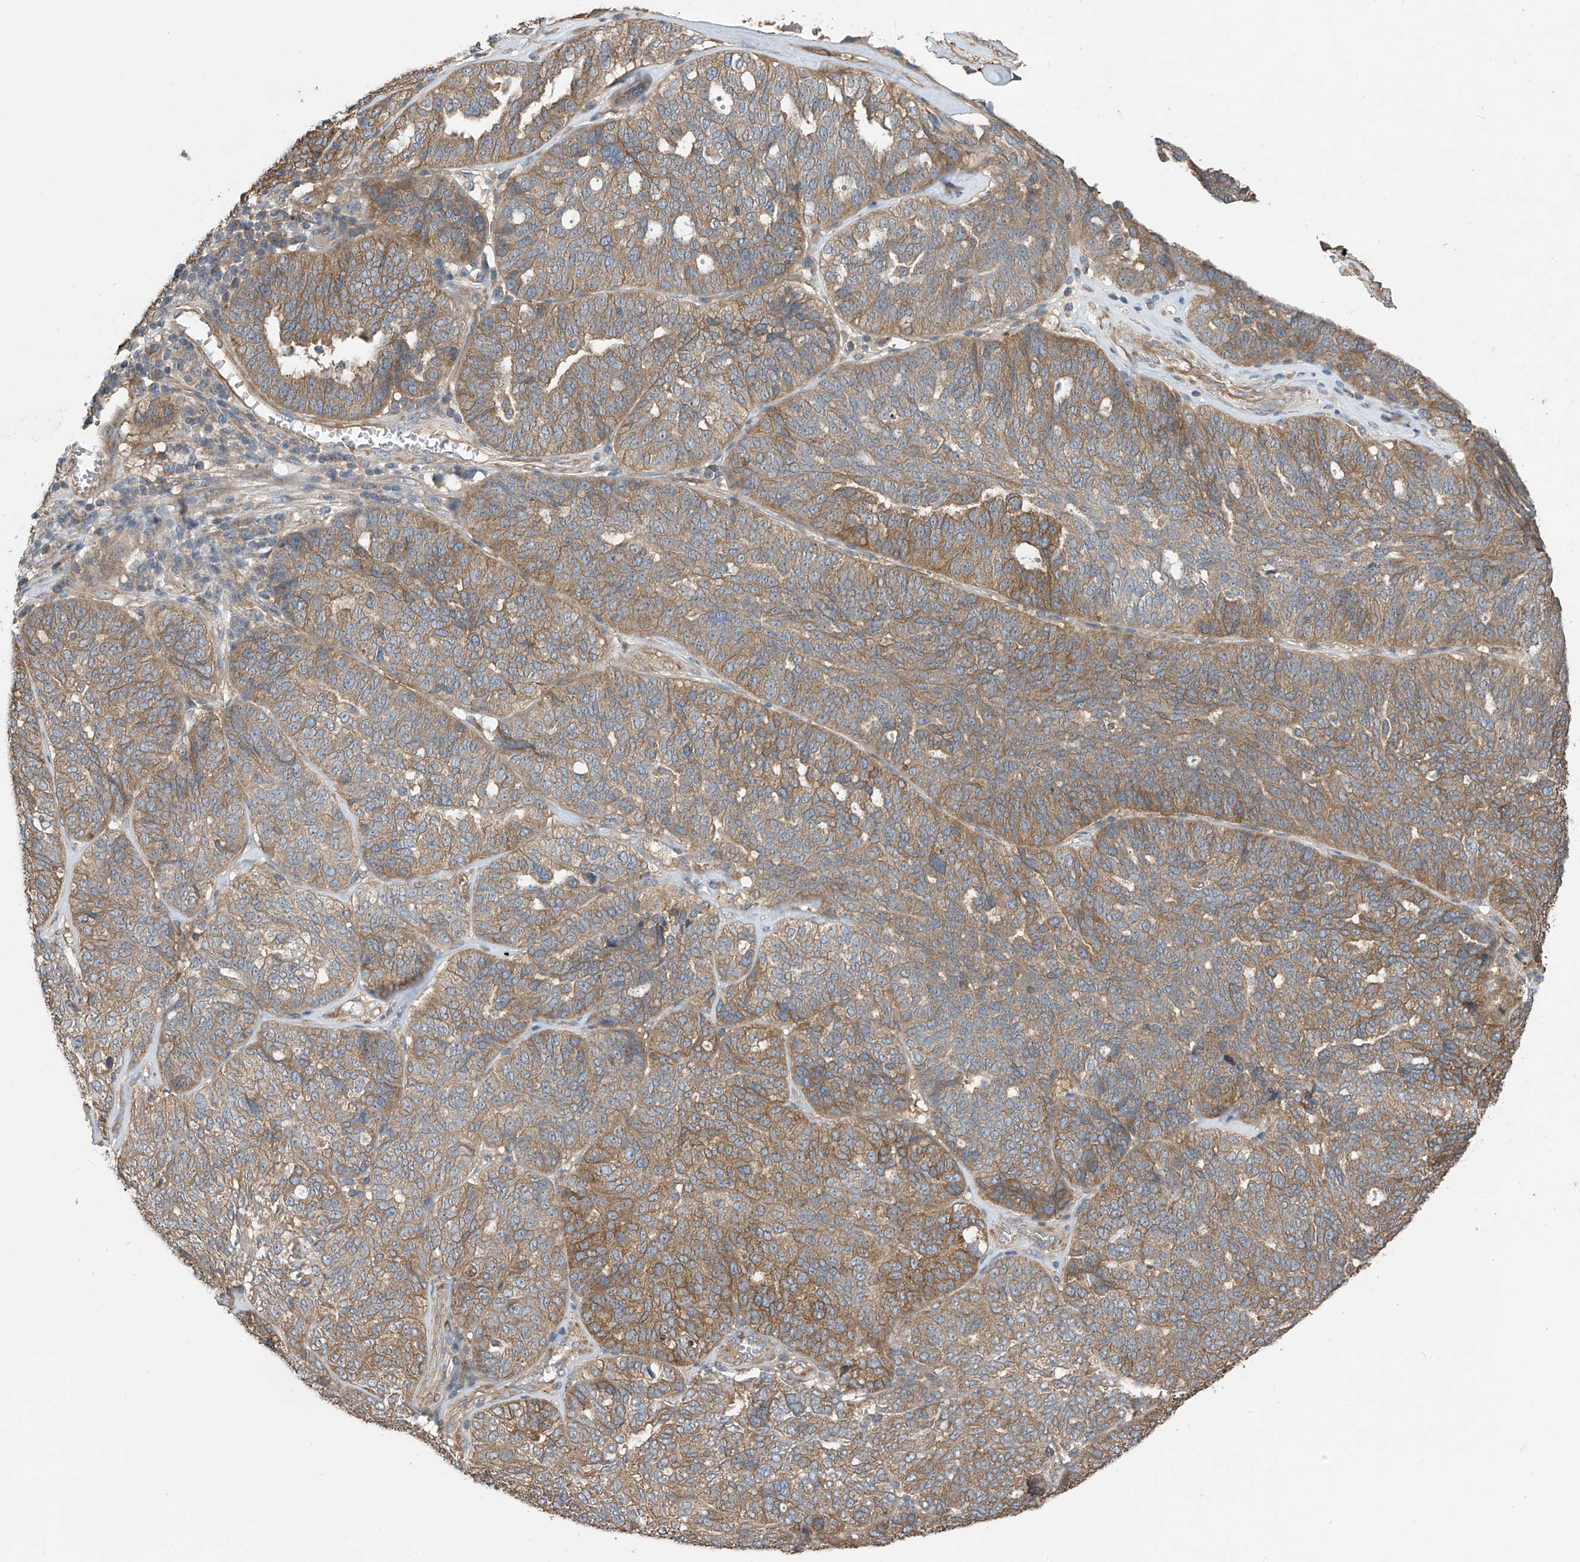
{"staining": {"intensity": "moderate", "quantity": ">75%", "location": "cytoplasmic/membranous"}, "tissue": "ovarian cancer", "cell_type": "Tumor cells", "image_type": "cancer", "snomed": [{"axis": "morphology", "description": "Cystadenocarcinoma, serous, NOS"}, {"axis": "topography", "description": "Ovary"}], "caption": "Ovarian cancer stained with immunohistochemistry (IHC) exhibits moderate cytoplasmic/membranous staining in about >75% of tumor cells. The staining is performed using DAB brown chromogen to label protein expression. The nuclei are counter-stained blue using hematoxylin.", "gene": "PHACTR4", "patient": {"sex": "female", "age": 59}}